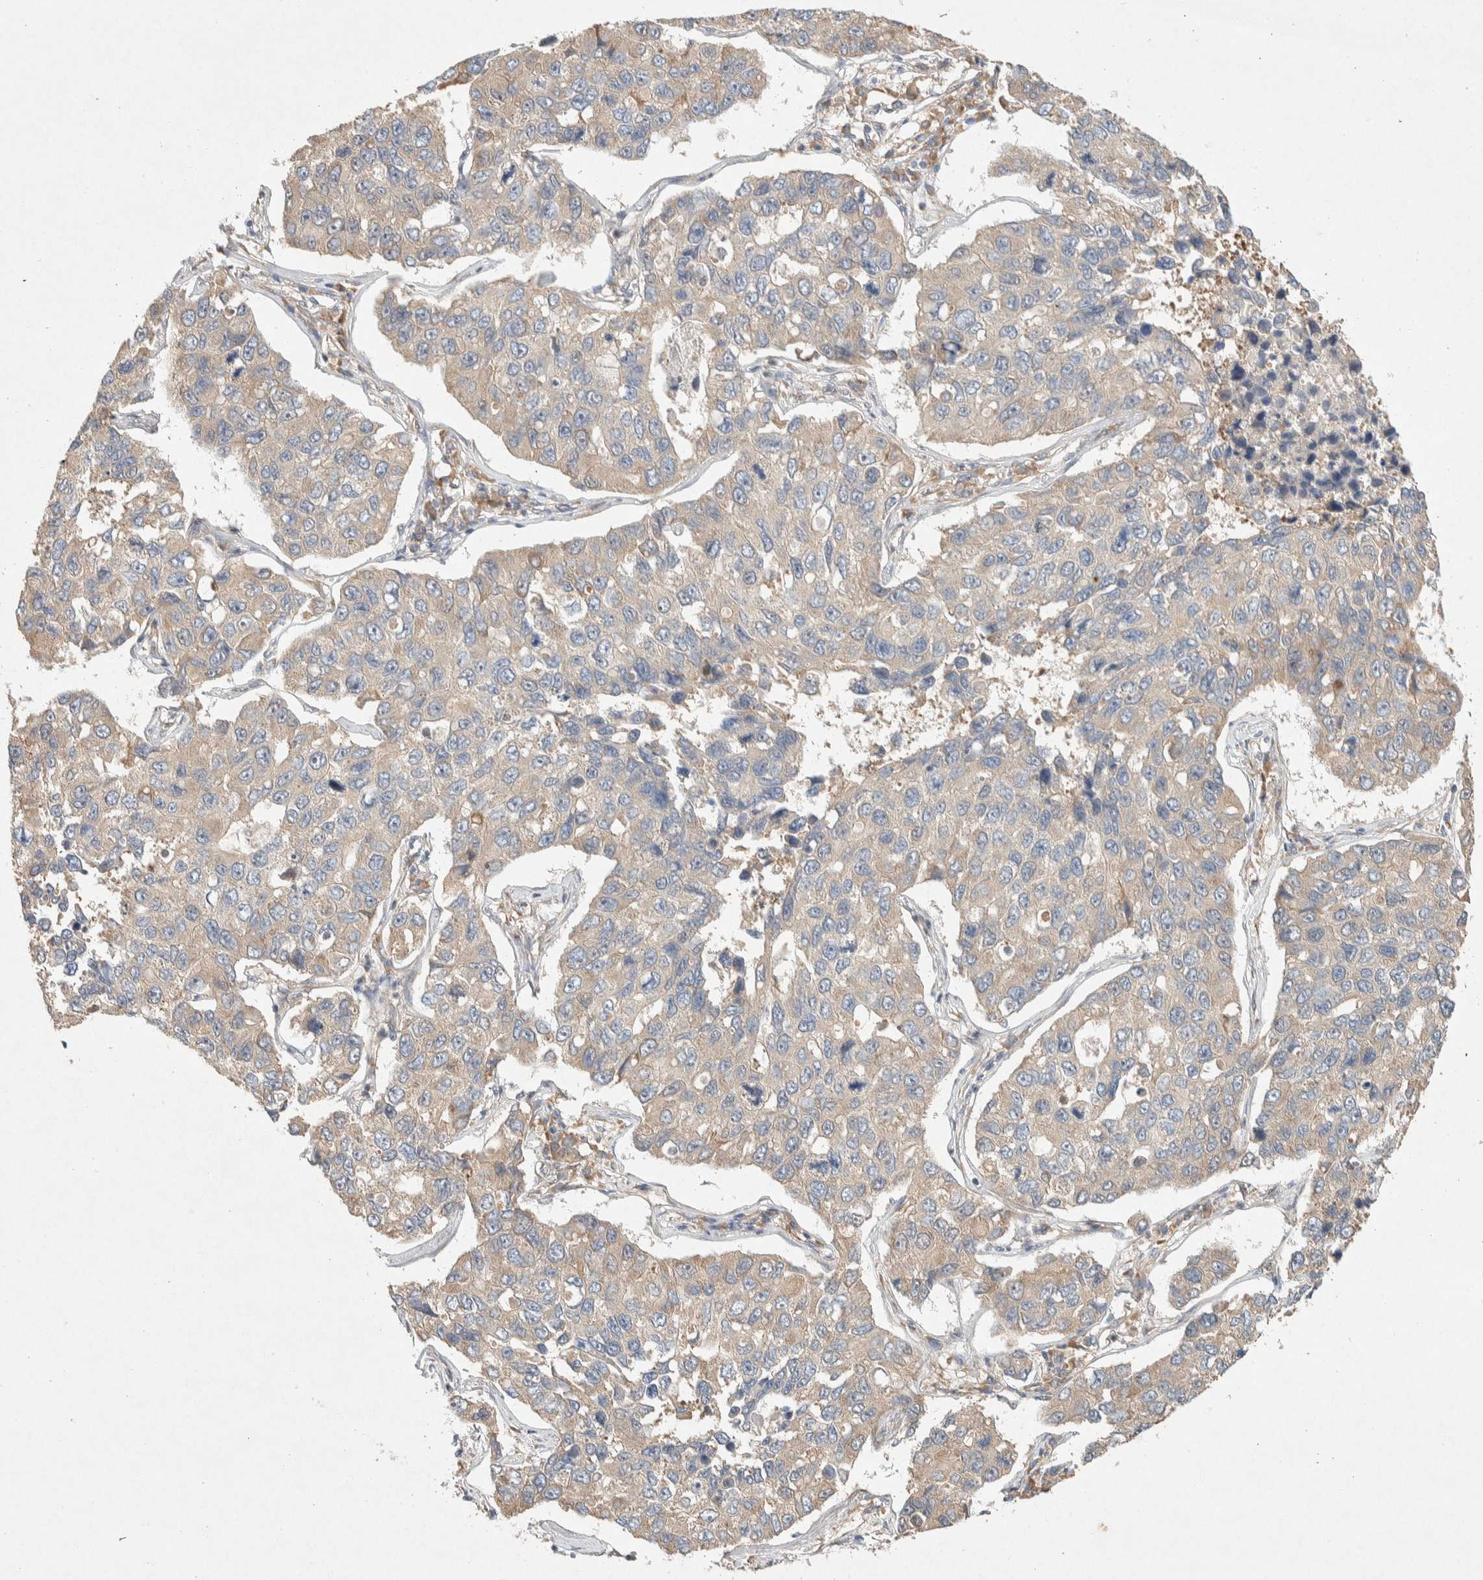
{"staining": {"intensity": "weak", "quantity": "<25%", "location": "cytoplasmic/membranous"}, "tissue": "lung cancer", "cell_type": "Tumor cells", "image_type": "cancer", "snomed": [{"axis": "morphology", "description": "Adenocarcinoma, NOS"}, {"axis": "topography", "description": "Lung"}], "caption": "IHC micrograph of neoplastic tissue: human adenocarcinoma (lung) stained with DAB (3,3'-diaminobenzidine) reveals no significant protein staining in tumor cells.", "gene": "PXK", "patient": {"sex": "male", "age": 64}}